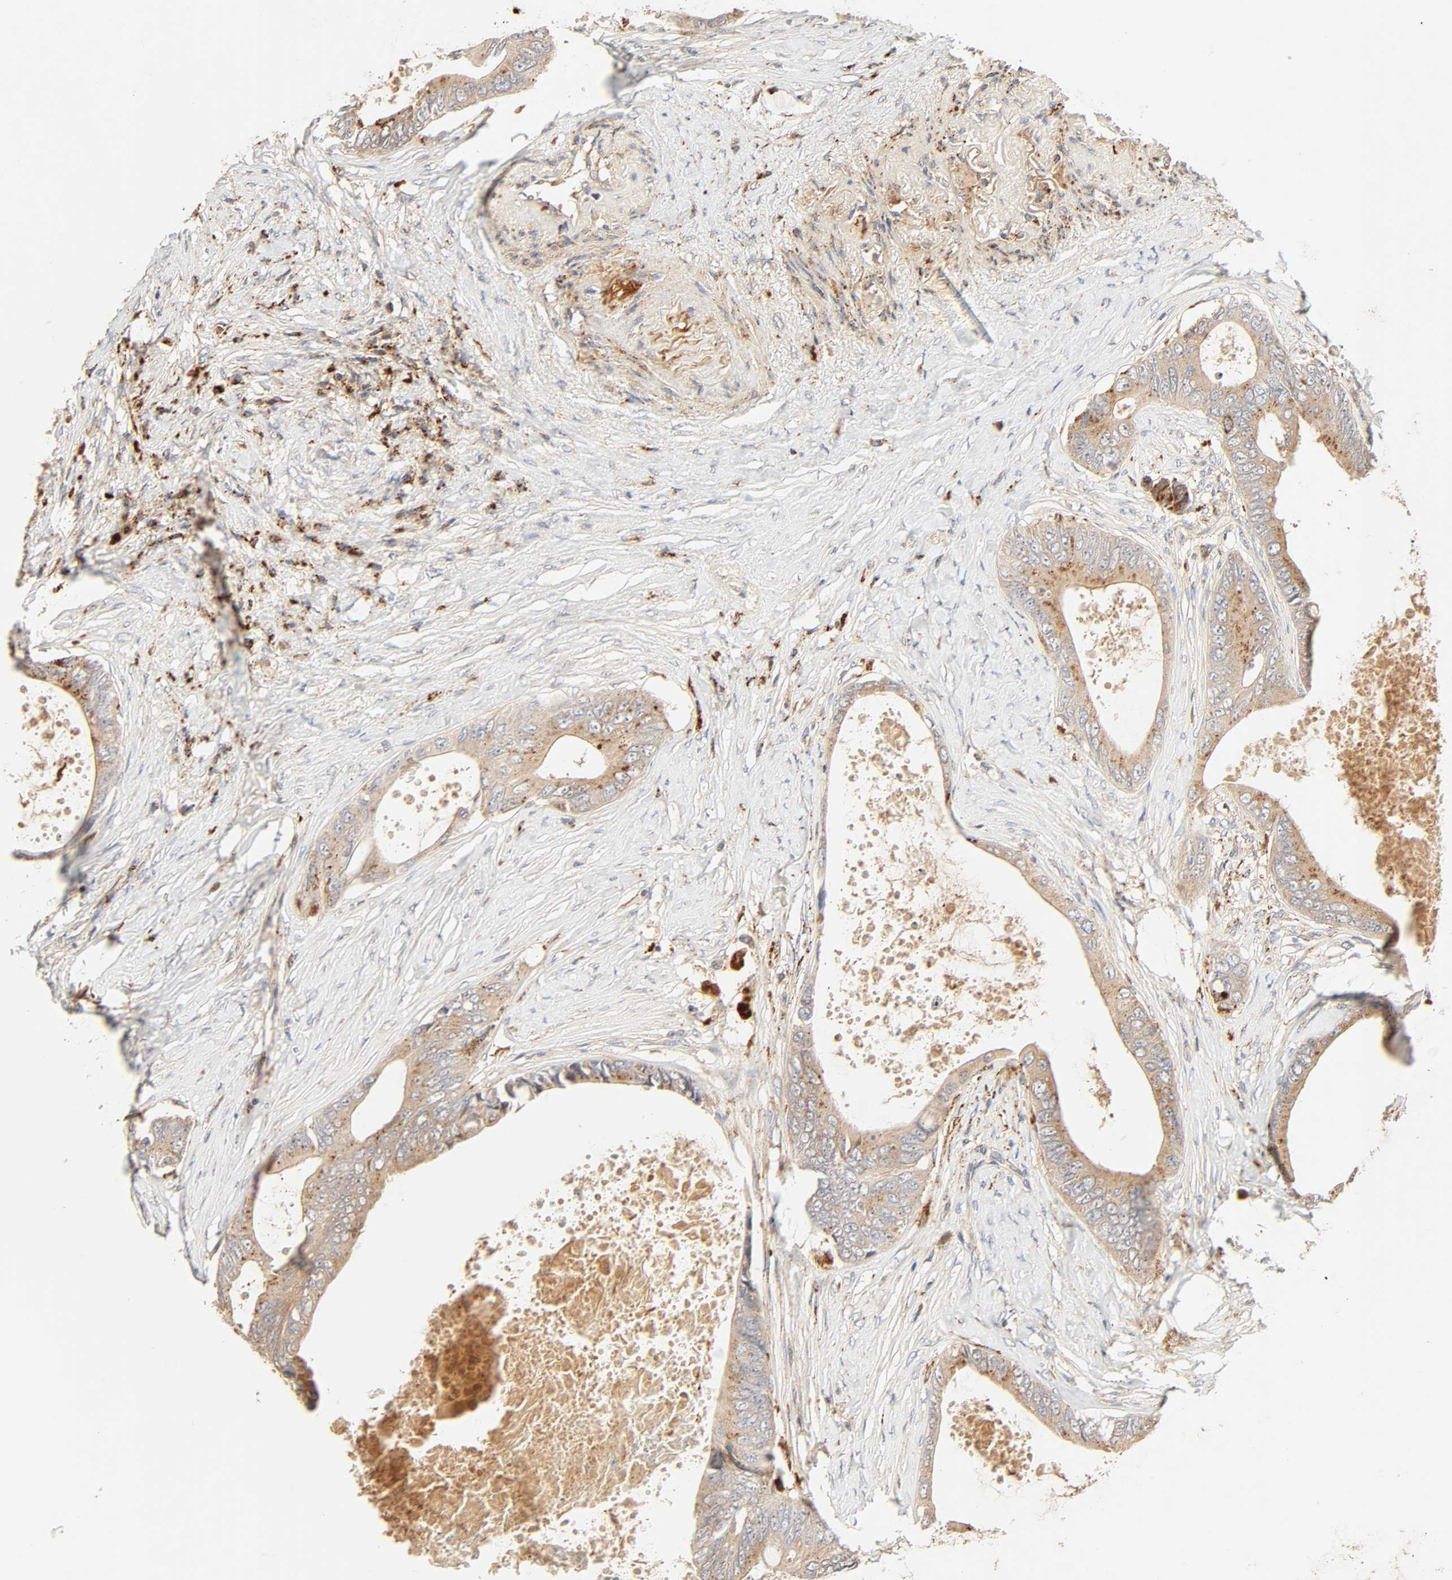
{"staining": {"intensity": "moderate", "quantity": ">75%", "location": "cytoplasmic/membranous"}, "tissue": "colorectal cancer", "cell_type": "Tumor cells", "image_type": "cancer", "snomed": [{"axis": "morphology", "description": "Normal tissue, NOS"}, {"axis": "morphology", "description": "Adenocarcinoma, NOS"}, {"axis": "topography", "description": "Rectum"}, {"axis": "topography", "description": "Peripheral nerve tissue"}], "caption": "A histopathology image of colorectal adenocarcinoma stained for a protein exhibits moderate cytoplasmic/membranous brown staining in tumor cells. The staining was performed using DAB (3,3'-diaminobenzidine) to visualize the protein expression in brown, while the nuclei were stained in blue with hematoxylin (Magnification: 20x).", "gene": "MAPK6", "patient": {"sex": "female", "age": 77}}